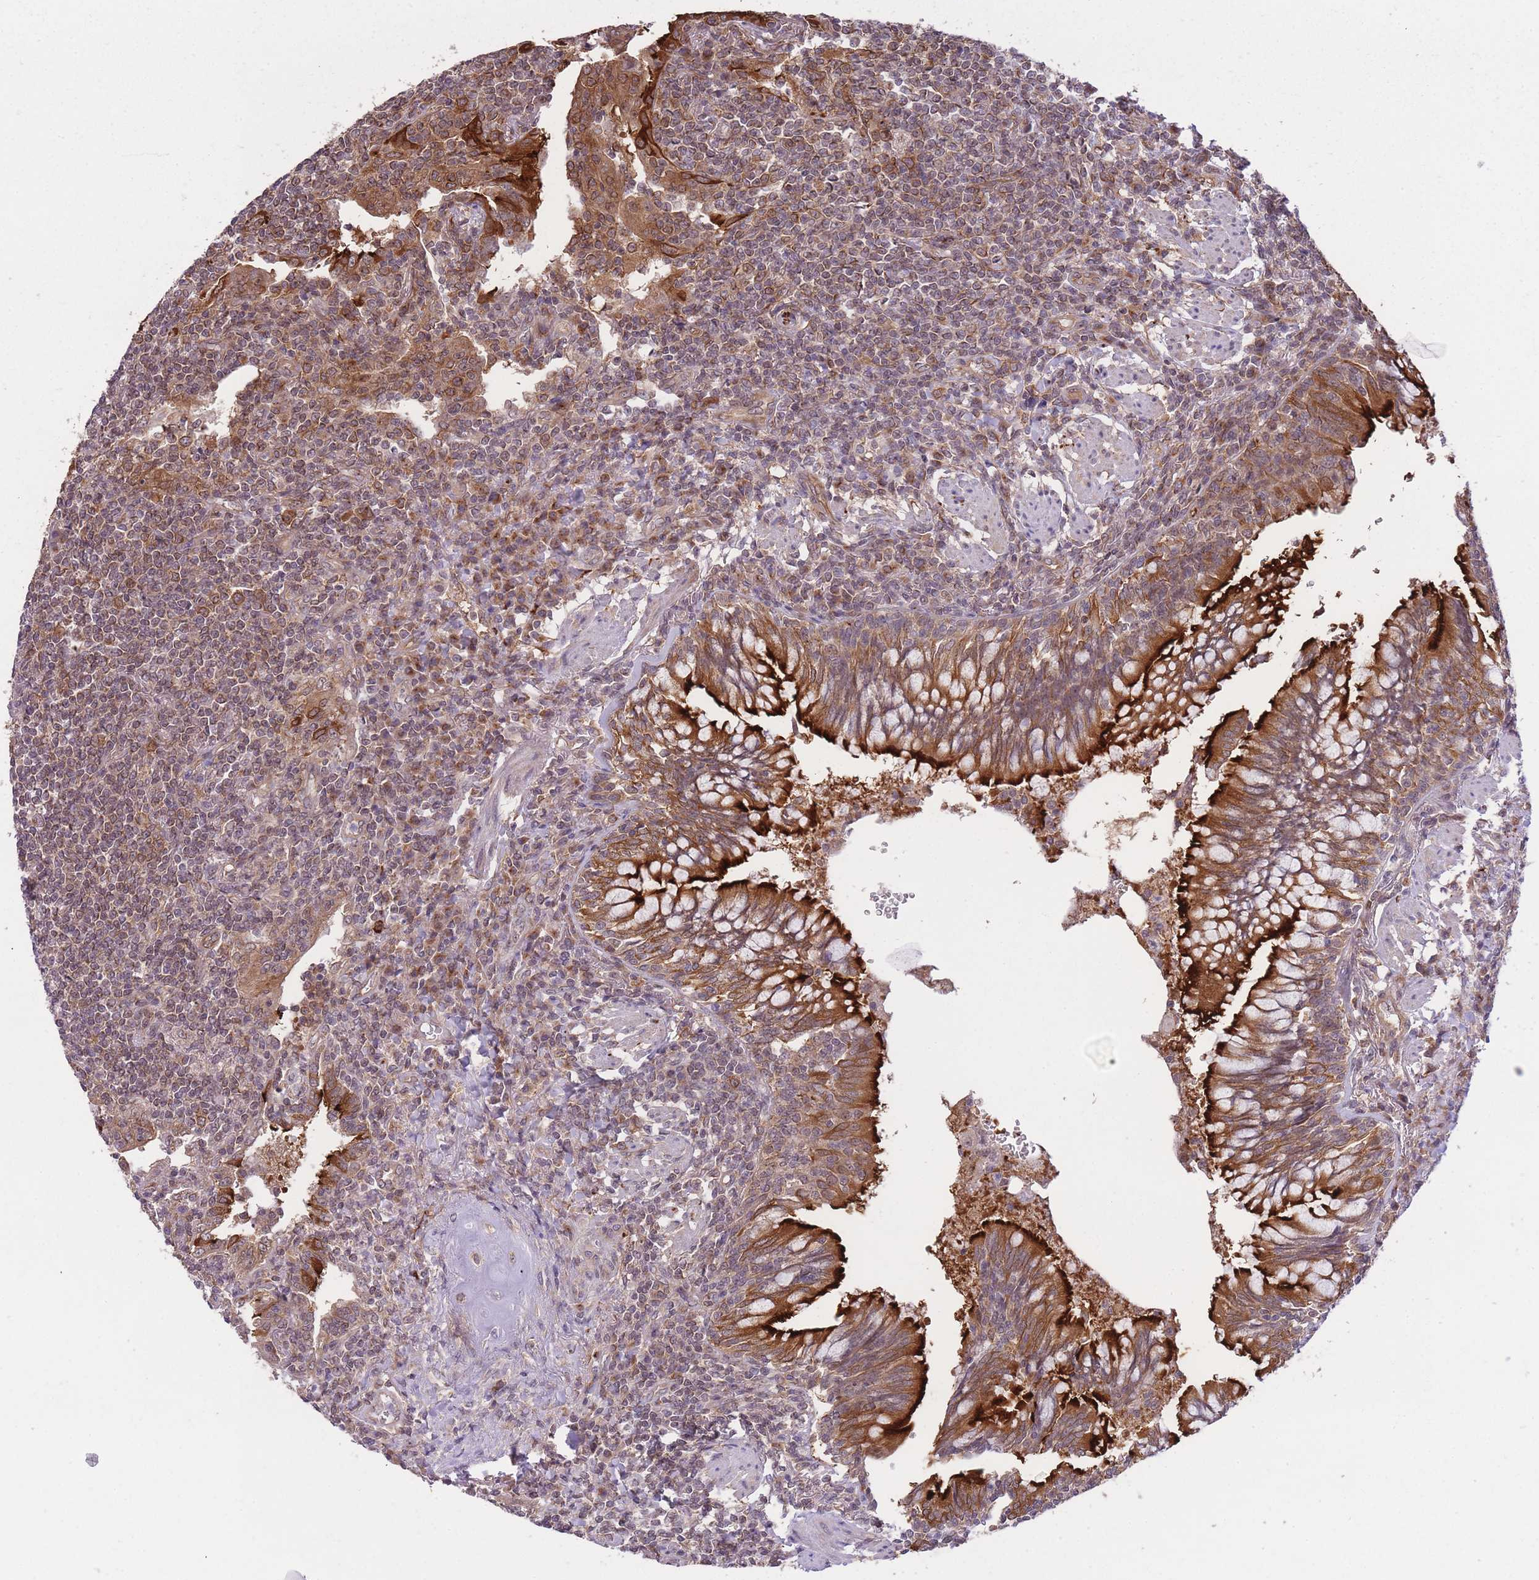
{"staining": {"intensity": "moderate", "quantity": "25%-75%", "location": "cytoplasmic/membranous"}, "tissue": "lymphoma", "cell_type": "Tumor cells", "image_type": "cancer", "snomed": [{"axis": "morphology", "description": "Malignant lymphoma, non-Hodgkin's type, Low grade"}, {"axis": "topography", "description": "Lung"}], "caption": "Tumor cells display medium levels of moderate cytoplasmic/membranous staining in about 25%-75% of cells in human malignant lymphoma, non-Hodgkin's type (low-grade).", "gene": "EXOSC8", "patient": {"sex": "female", "age": 71}}